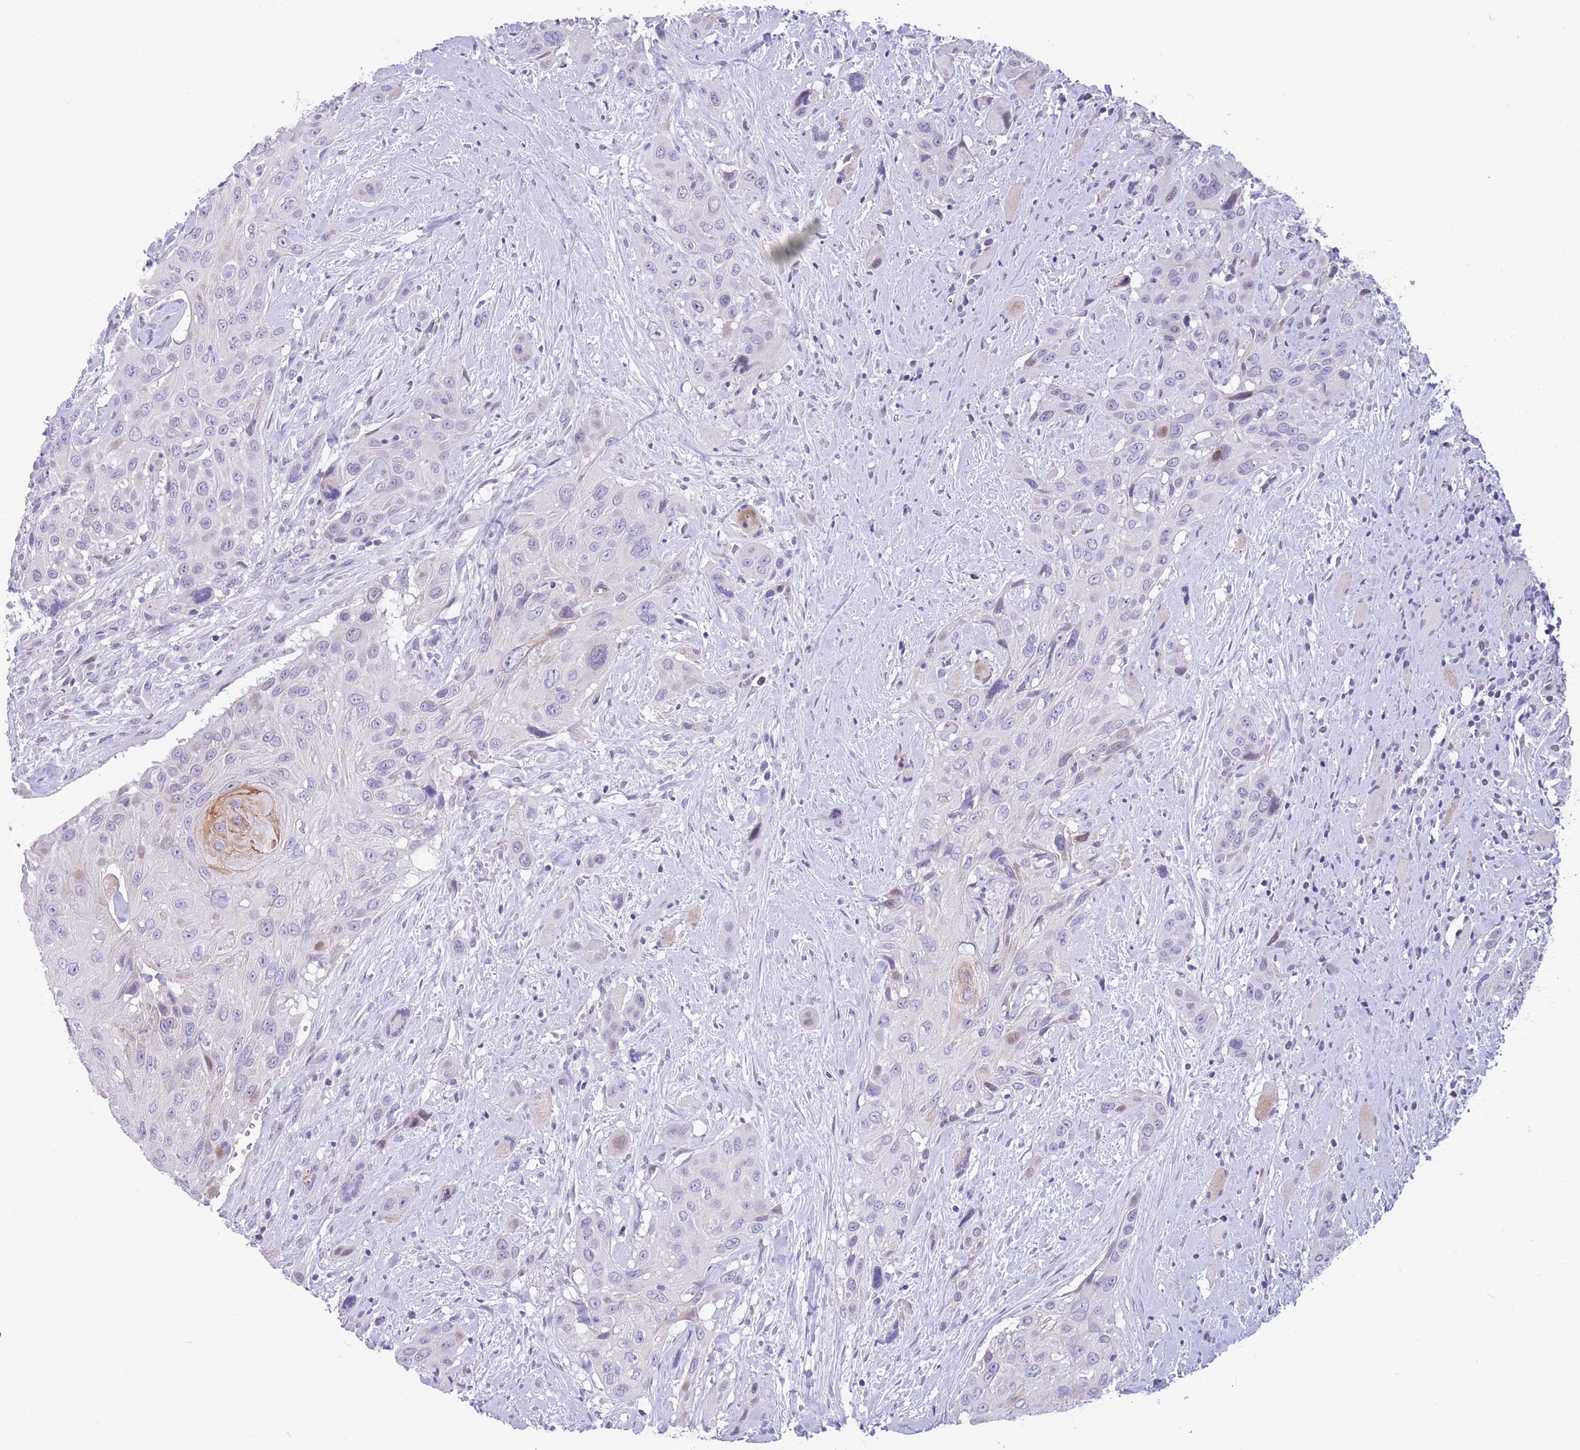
{"staining": {"intensity": "weak", "quantity": "<25%", "location": "cytoplasmic/membranous"}, "tissue": "head and neck cancer", "cell_type": "Tumor cells", "image_type": "cancer", "snomed": [{"axis": "morphology", "description": "Squamous cell carcinoma, NOS"}, {"axis": "topography", "description": "Head-Neck"}], "caption": "Tumor cells show no significant staining in head and neck cancer.", "gene": "SHCBP1", "patient": {"sex": "male", "age": 81}}